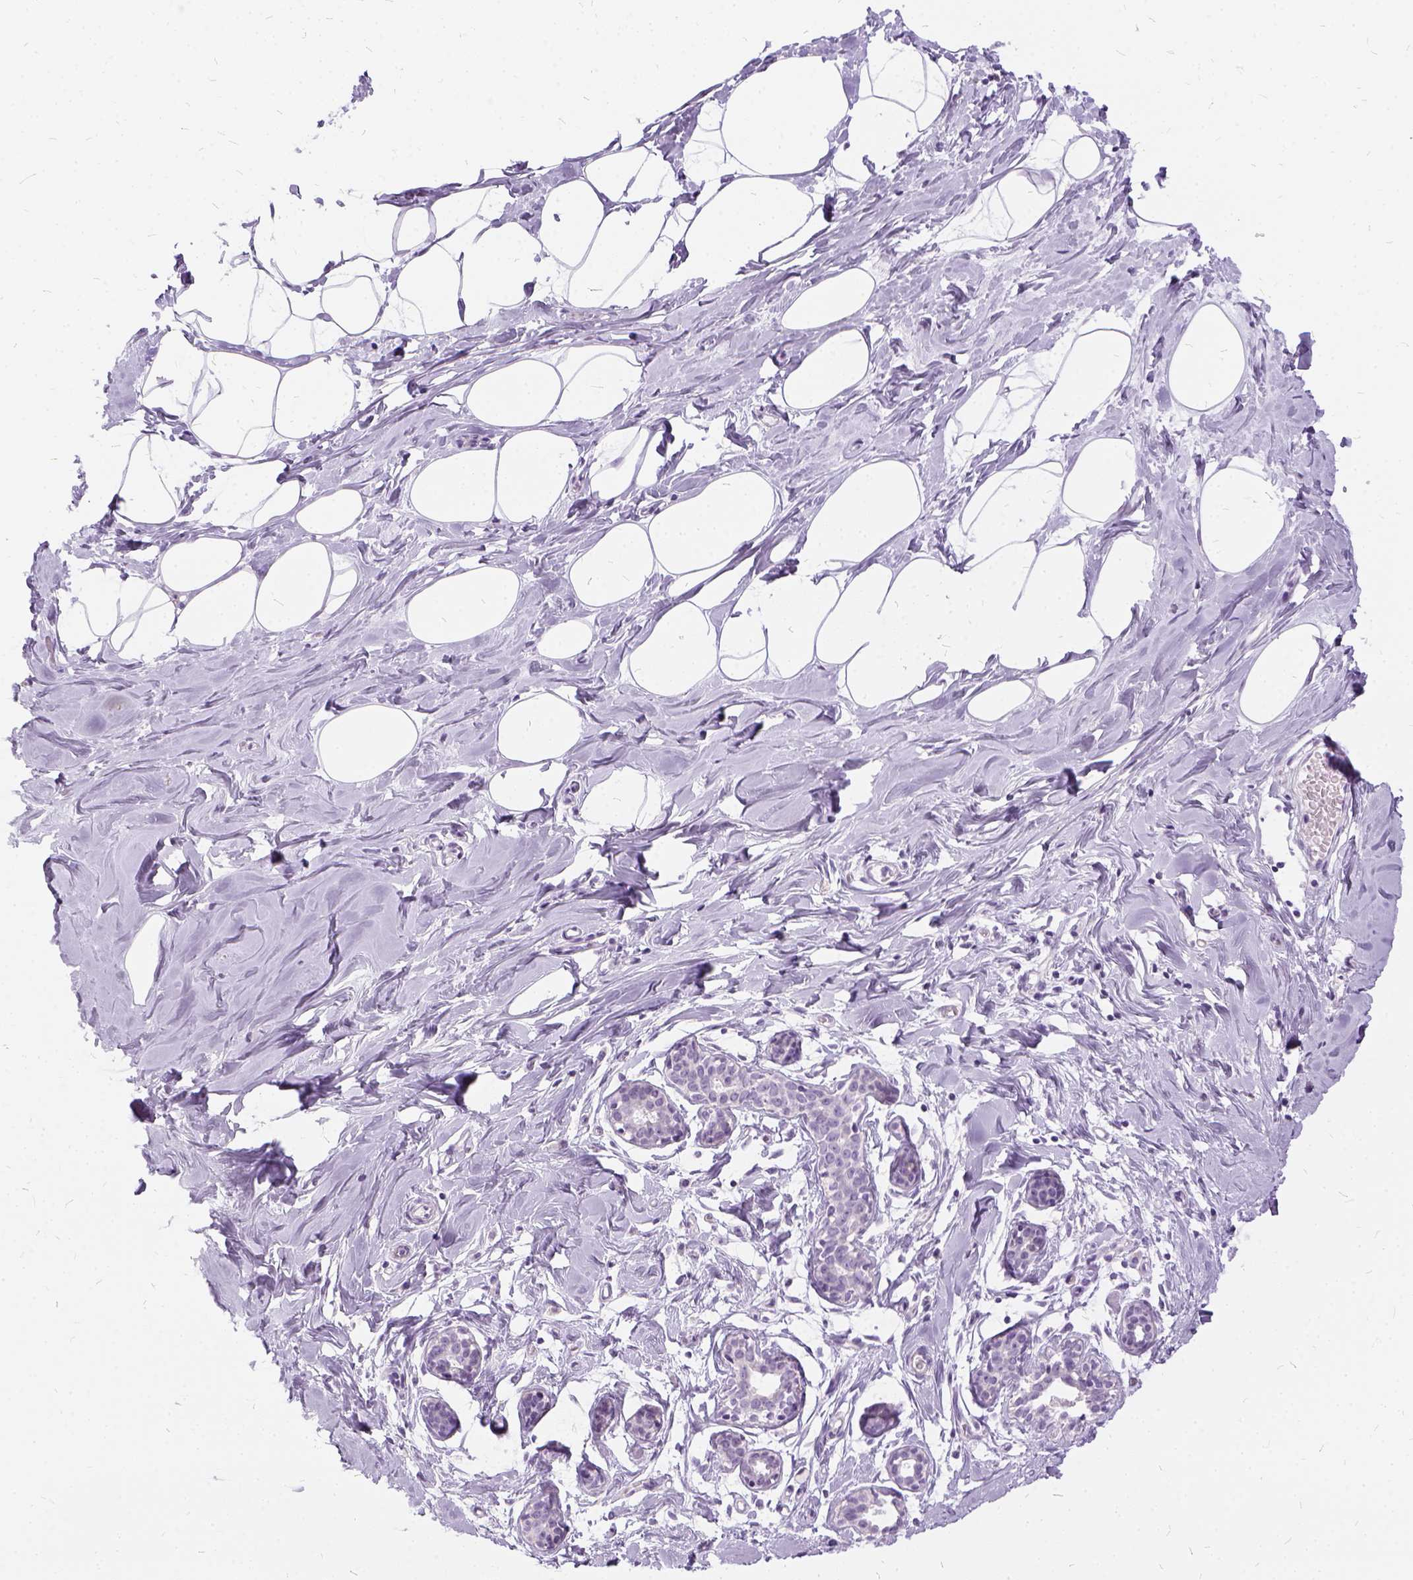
{"staining": {"intensity": "negative", "quantity": "none", "location": "none"}, "tissue": "breast", "cell_type": "Adipocytes", "image_type": "normal", "snomed": [{"axis": "morphology", "description": "Normal tissue, NOS"}, {"axis": "topography", "description": "Breast"}], "caption": "This is a image of immunohistochemistry staining of unremarkable breast, which shows no staining in adipocytes.", "gene": "FDX1", "patient": {"sex": "female", "age": 27}}